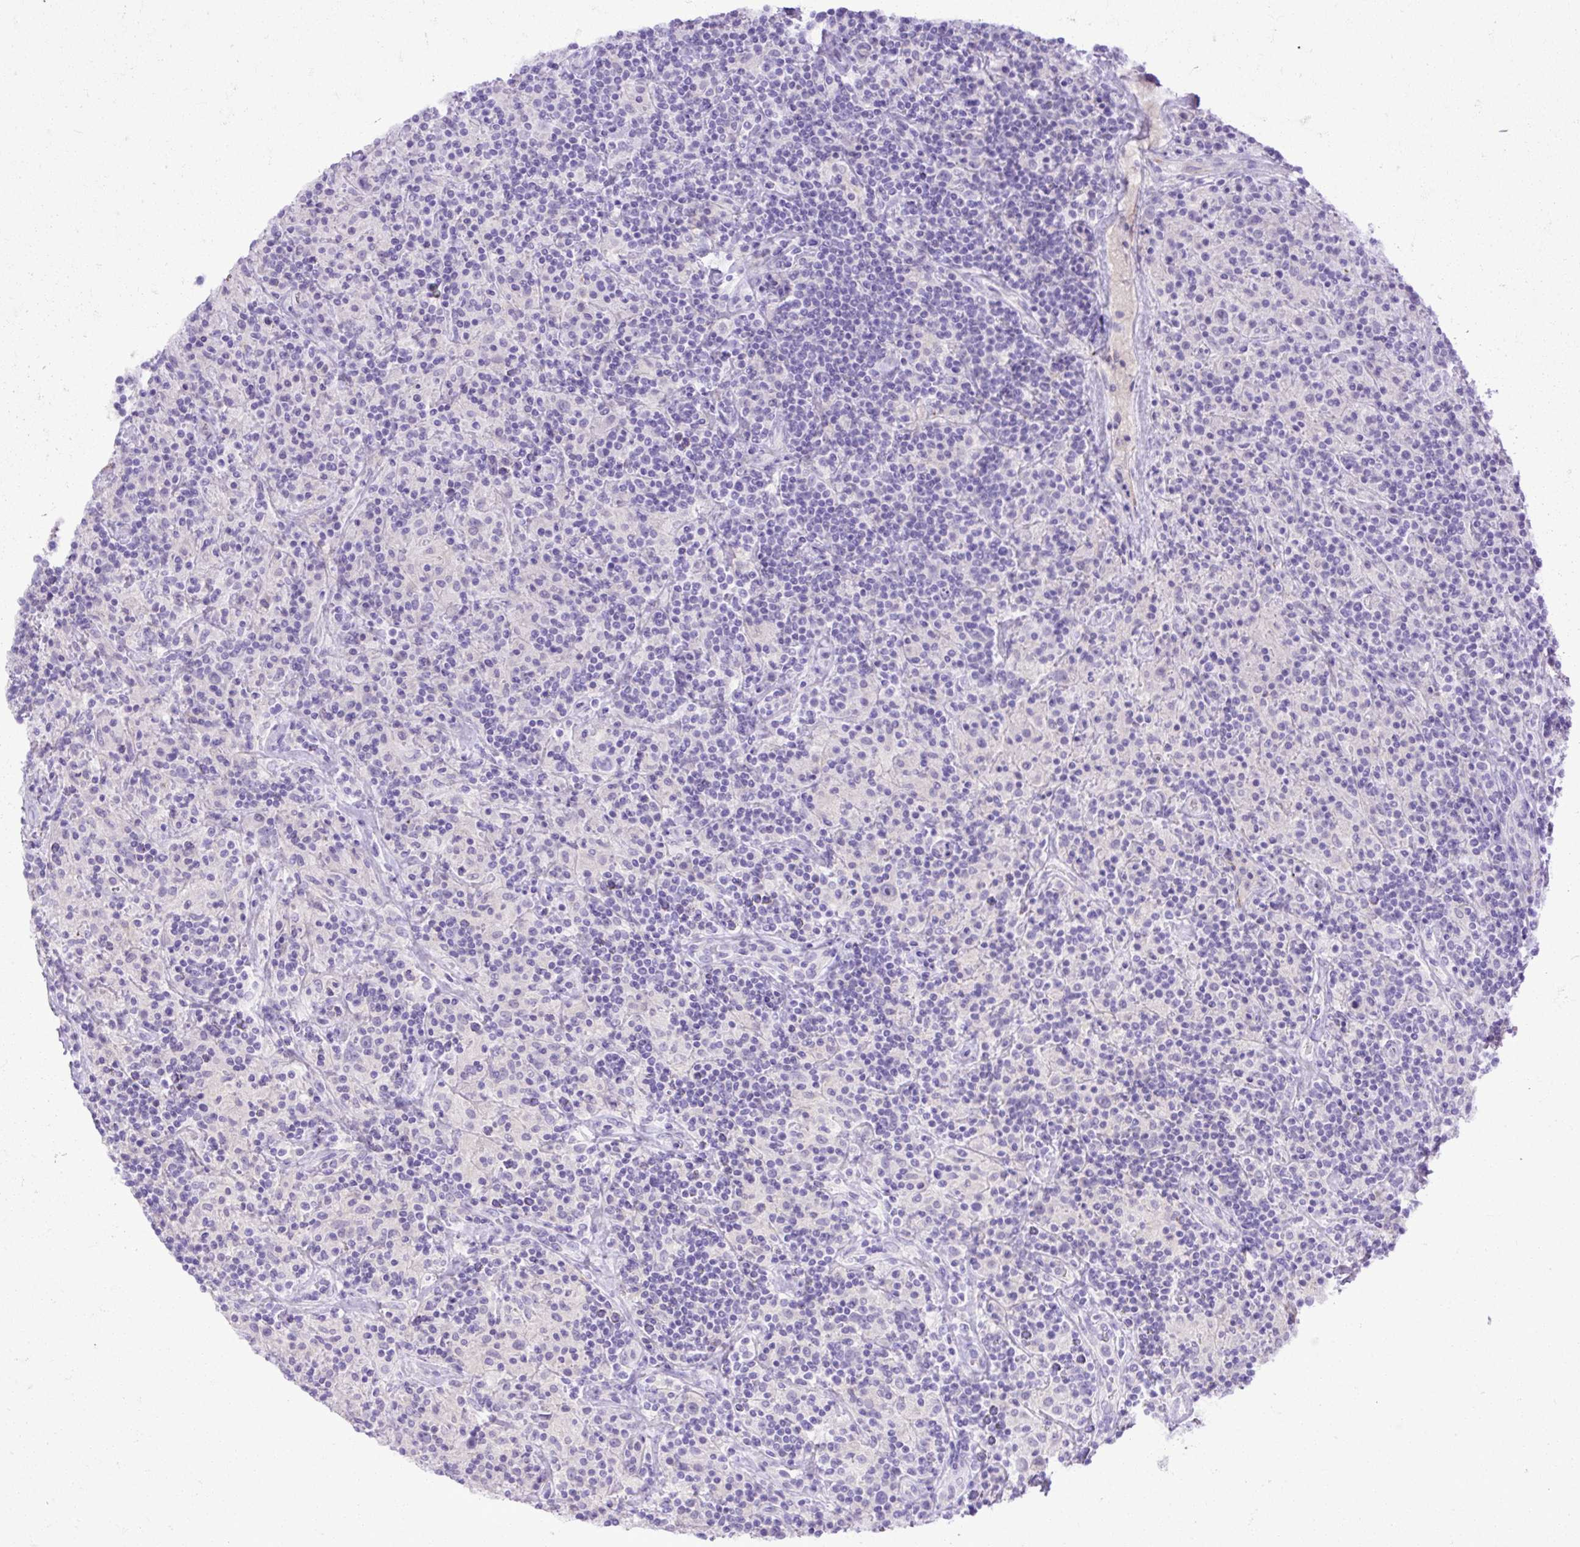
{"staining": {"intensity": "negative", "quantity": "none", "location": "none"}, "tissue": "lymphoma", "cell_type": "Tumor cells", "image_type": "cancer", "snomed": [{"axis": "morphology", "description": "Hodgkin's disease, NOS"}, {"axis": "topography", "description": "Lymph node"}], "caption": "High power microscopy image of an immunohistochemistry photomicrograph of lymphoma, revealing no significant expression in tumor cells.", "gene": "SPTBN5", "patient": {"sex": "male", "age": 70}}